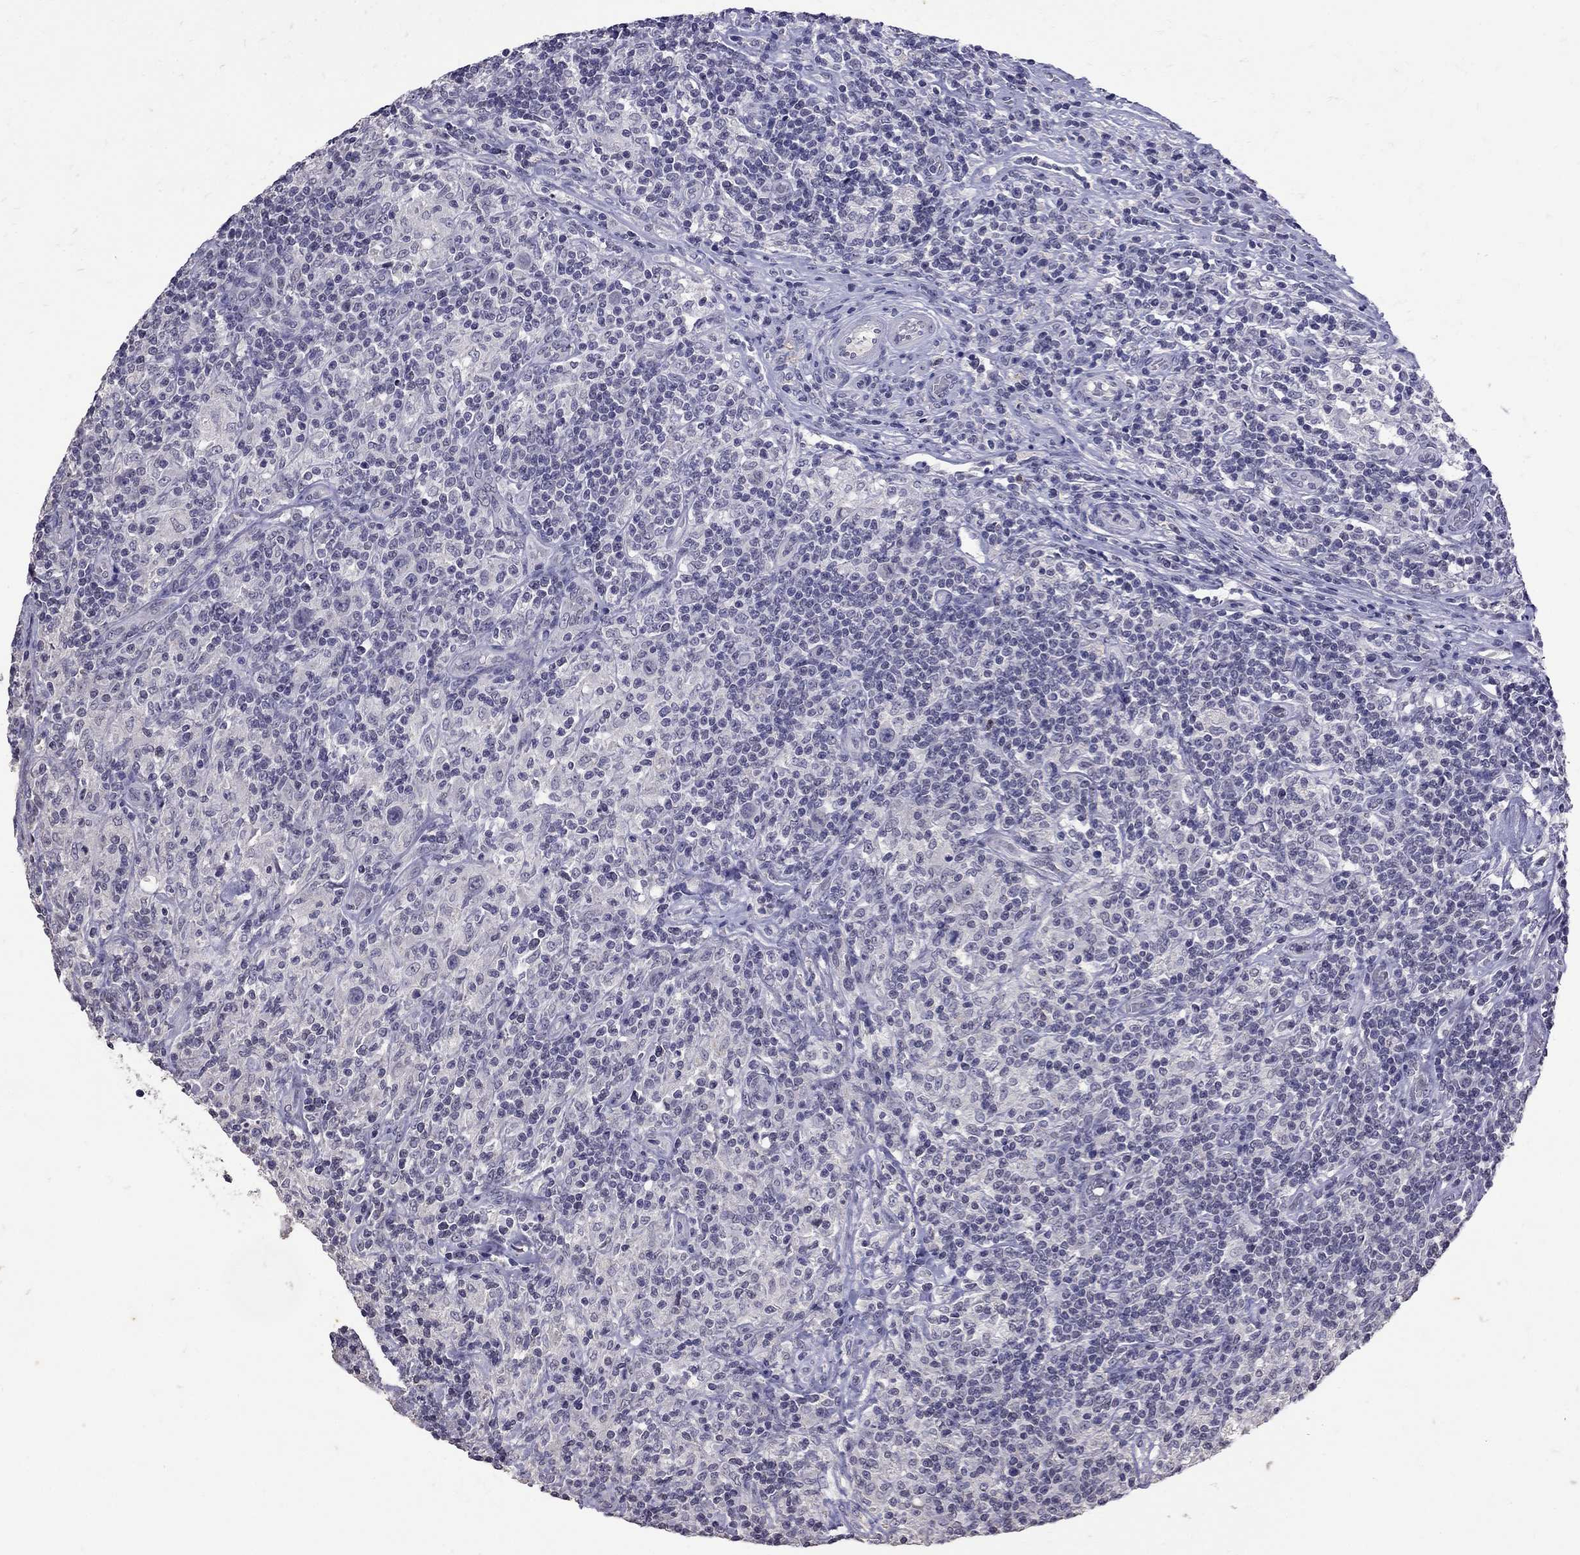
{"staining": {"intensity": "negative", "quantity": "none", "location": "none"}, "tissue": "lymphoma", "cell_type": "Tumor cells", "image_type": "cancer", "snomed": [{"axis": "morphology", "description": "Hodgkin's disease, NOS"}, {"axis": "topography", "description": "Lymph node"}], "caption": "DAB immunohistochemical staining of human Hodgkin's disease shows no significant positivity in tumor cells. Brightfield microscopy of immunohistochemistry stained with DAB (brown) and hematoxylin (blue), captured at high magnification.", "gene": "WNK3", "patient": {"sex": "male", "age": 70}}